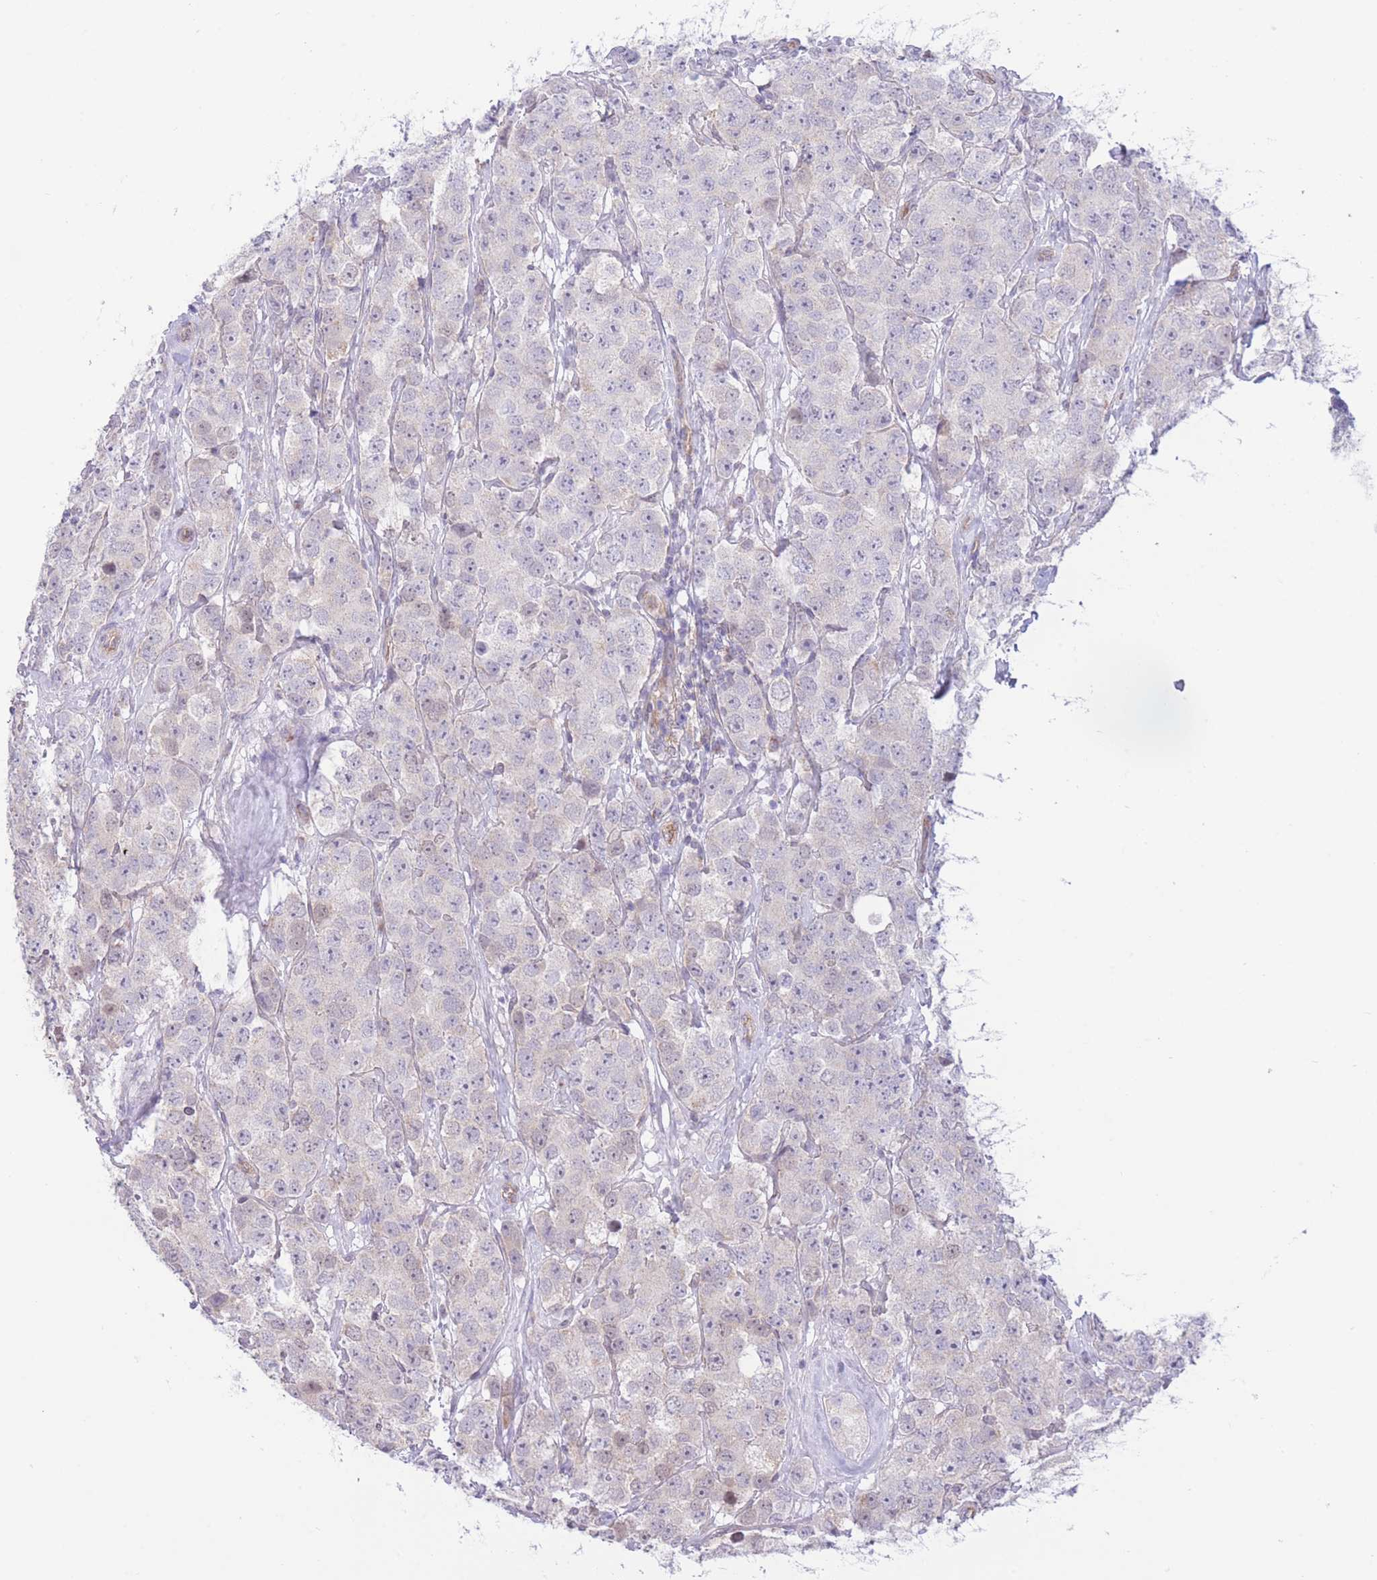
{"staining": {"intensity": "negative", "quantity": "none", "location": "none"}, "tissue": "testis cancer", "cell_type": "Tumor cells", "image_type": "cancer", "snomed": [{"axis": "morphology", "description": "Seminoma, NOS"}, {"axis": "topography", "description": "Testis"}], "caption": "DAB immunohistochemical staining of human seminoma (testis) demonstrates no significant expression in tumor cells.", "gene": "MRPS31", "patient": {"sex": "male", "age": 28}}